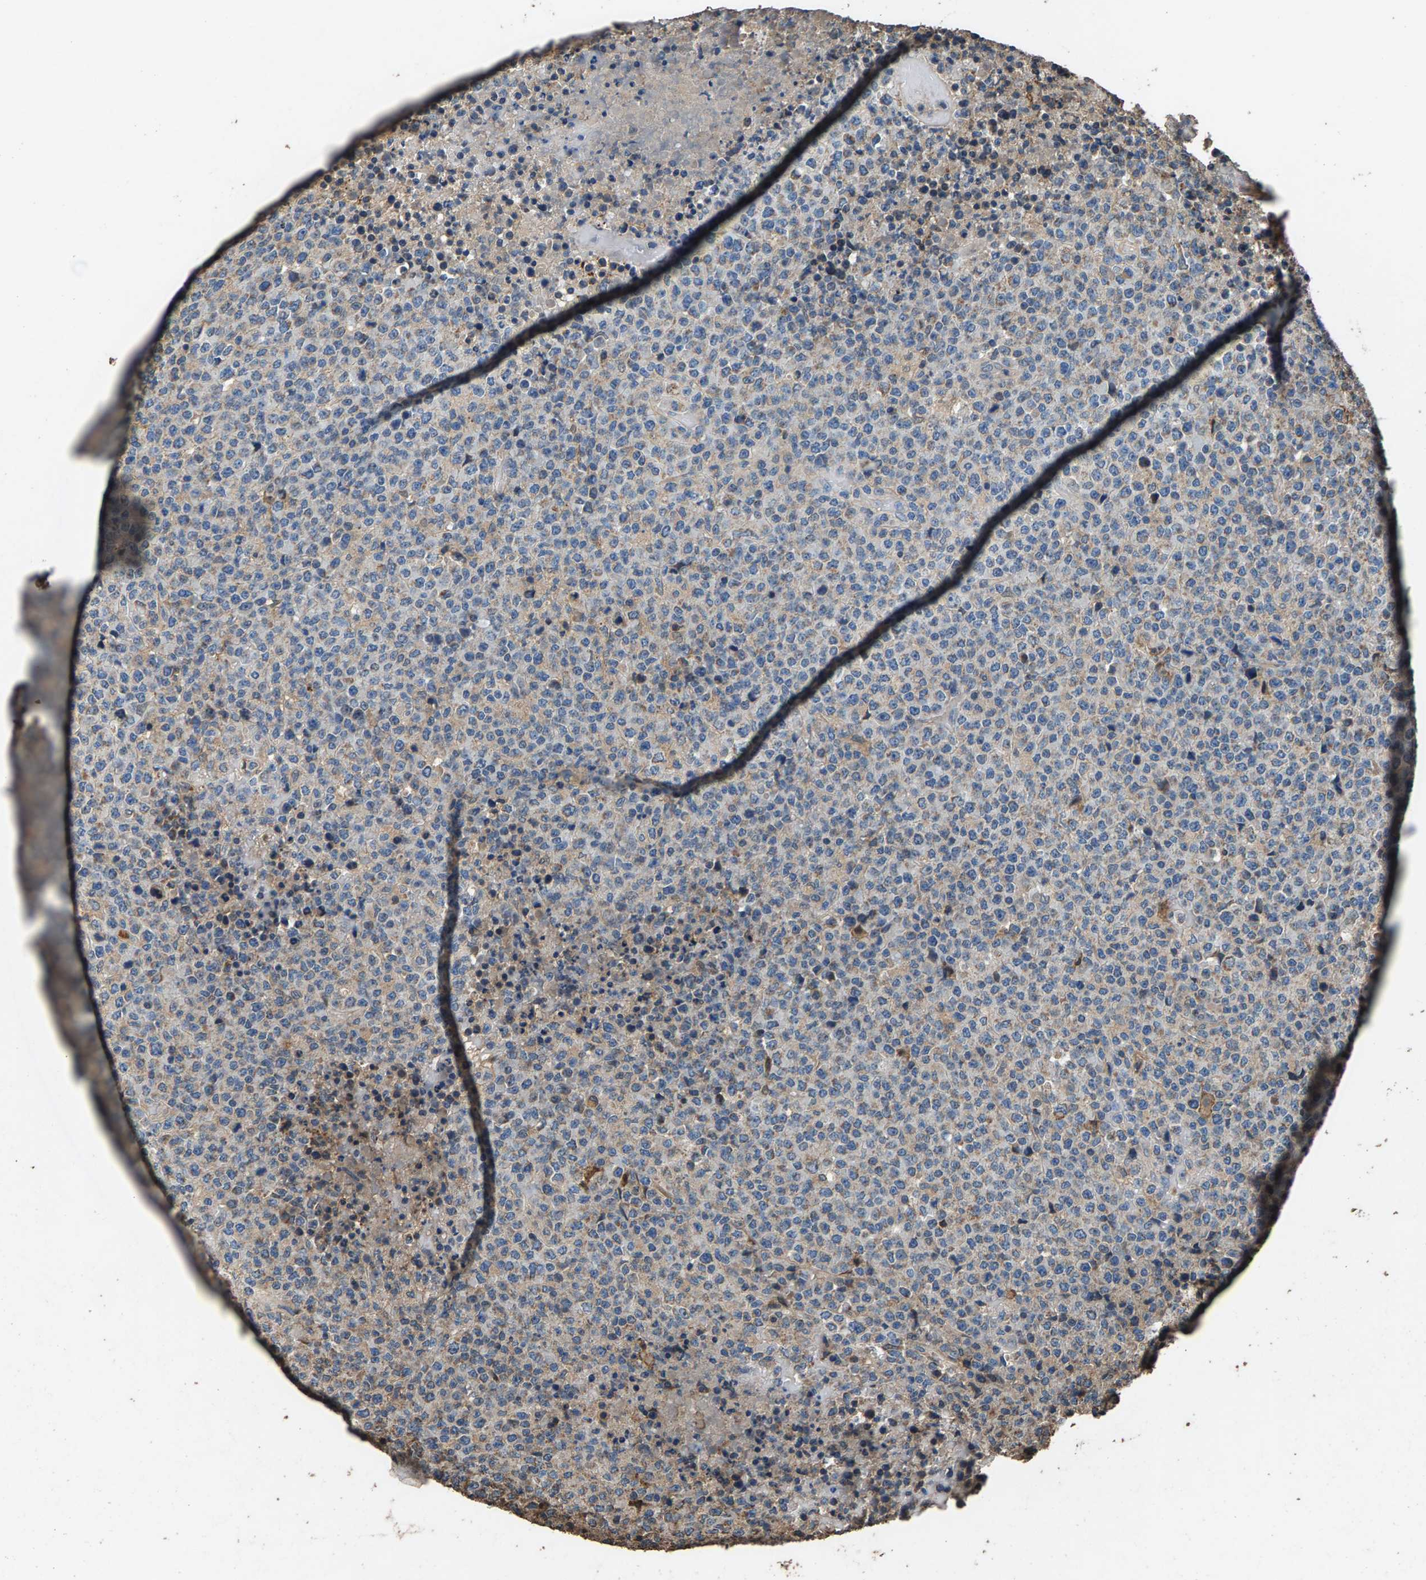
{"staining": {"intensity": "negative", "quantity": "none", "location": "none"}, "tissue": "lymphoma", "cell_type": "Tumor cells", "image_type": "cancer", "snomed": [{"axis": "morphology", "description": "Malignant lymphoma, non-Hodgkin's type, High grade"}, {"axis": "topography", "description": "Lymph node"}], "caption": "DAB immunohistochemical staining of lymphoma shows no significant positivity in tumor cells. Brightfield microscopy of IHC stained with DAB (brown) and hematoxylin (blue), captured at high magnification.", "gene": "MRPL27", "patient": {"sex": "male", "age": 13}}